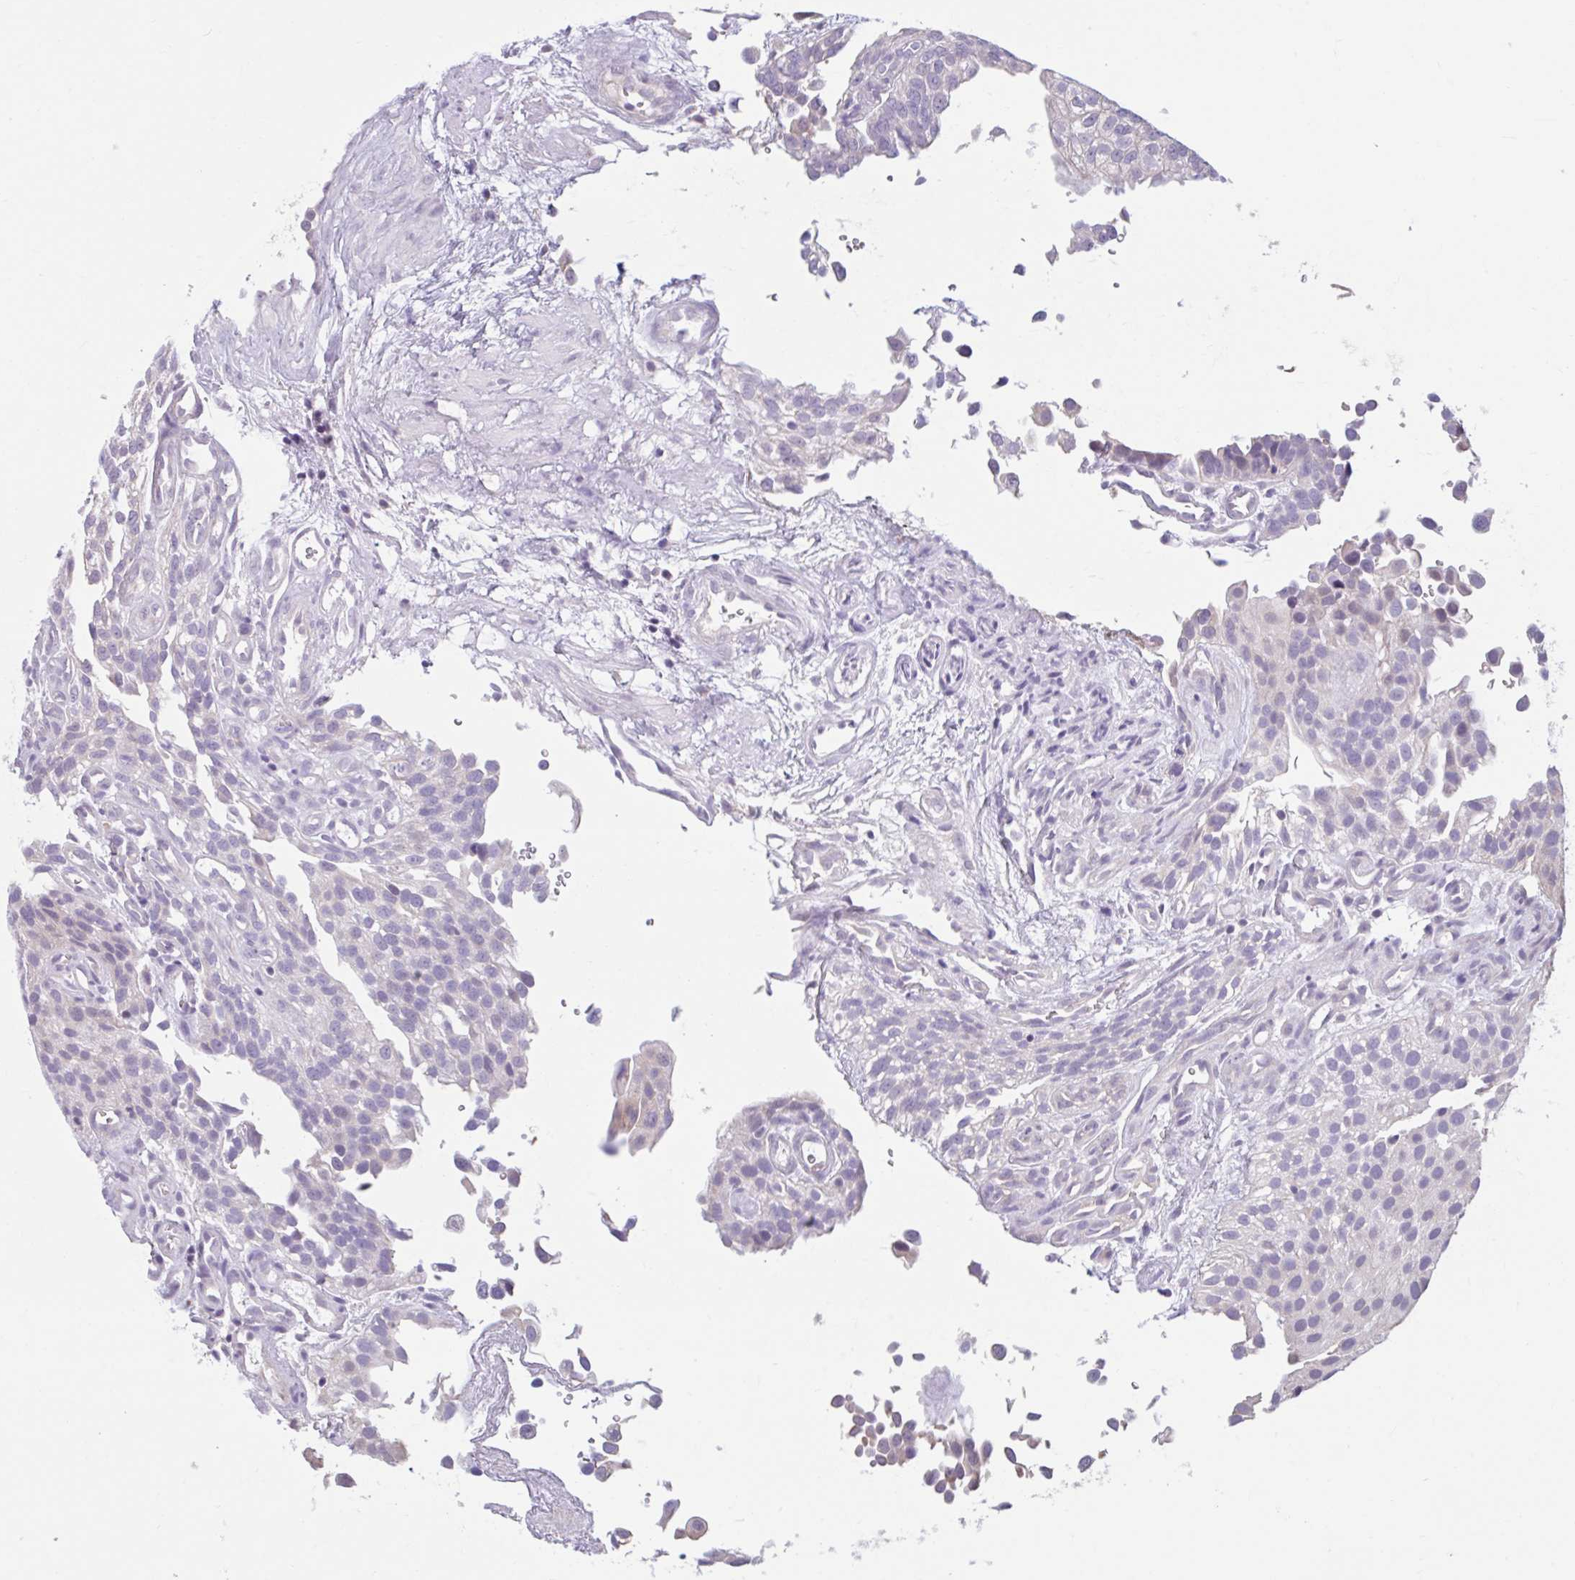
{"staining": {"intensity": "negative", "quantity": "none", "location": "none"}, "tissue": "urothelial cancer", "cell_type": "Tumor cells", "image_type": "cancer", "snomed": [{"axis": "morphology", "description": "Urothelial carcinoma, NOS"}, {"axis": "topography", "description": "Urinary bladder"}], "caption": "Immunohistochemical staining of human urothelial cancer exhibits no significant staining in tumor cells.", "gene": "CDH19", "patient": {"sex": "male", "age": 87}}